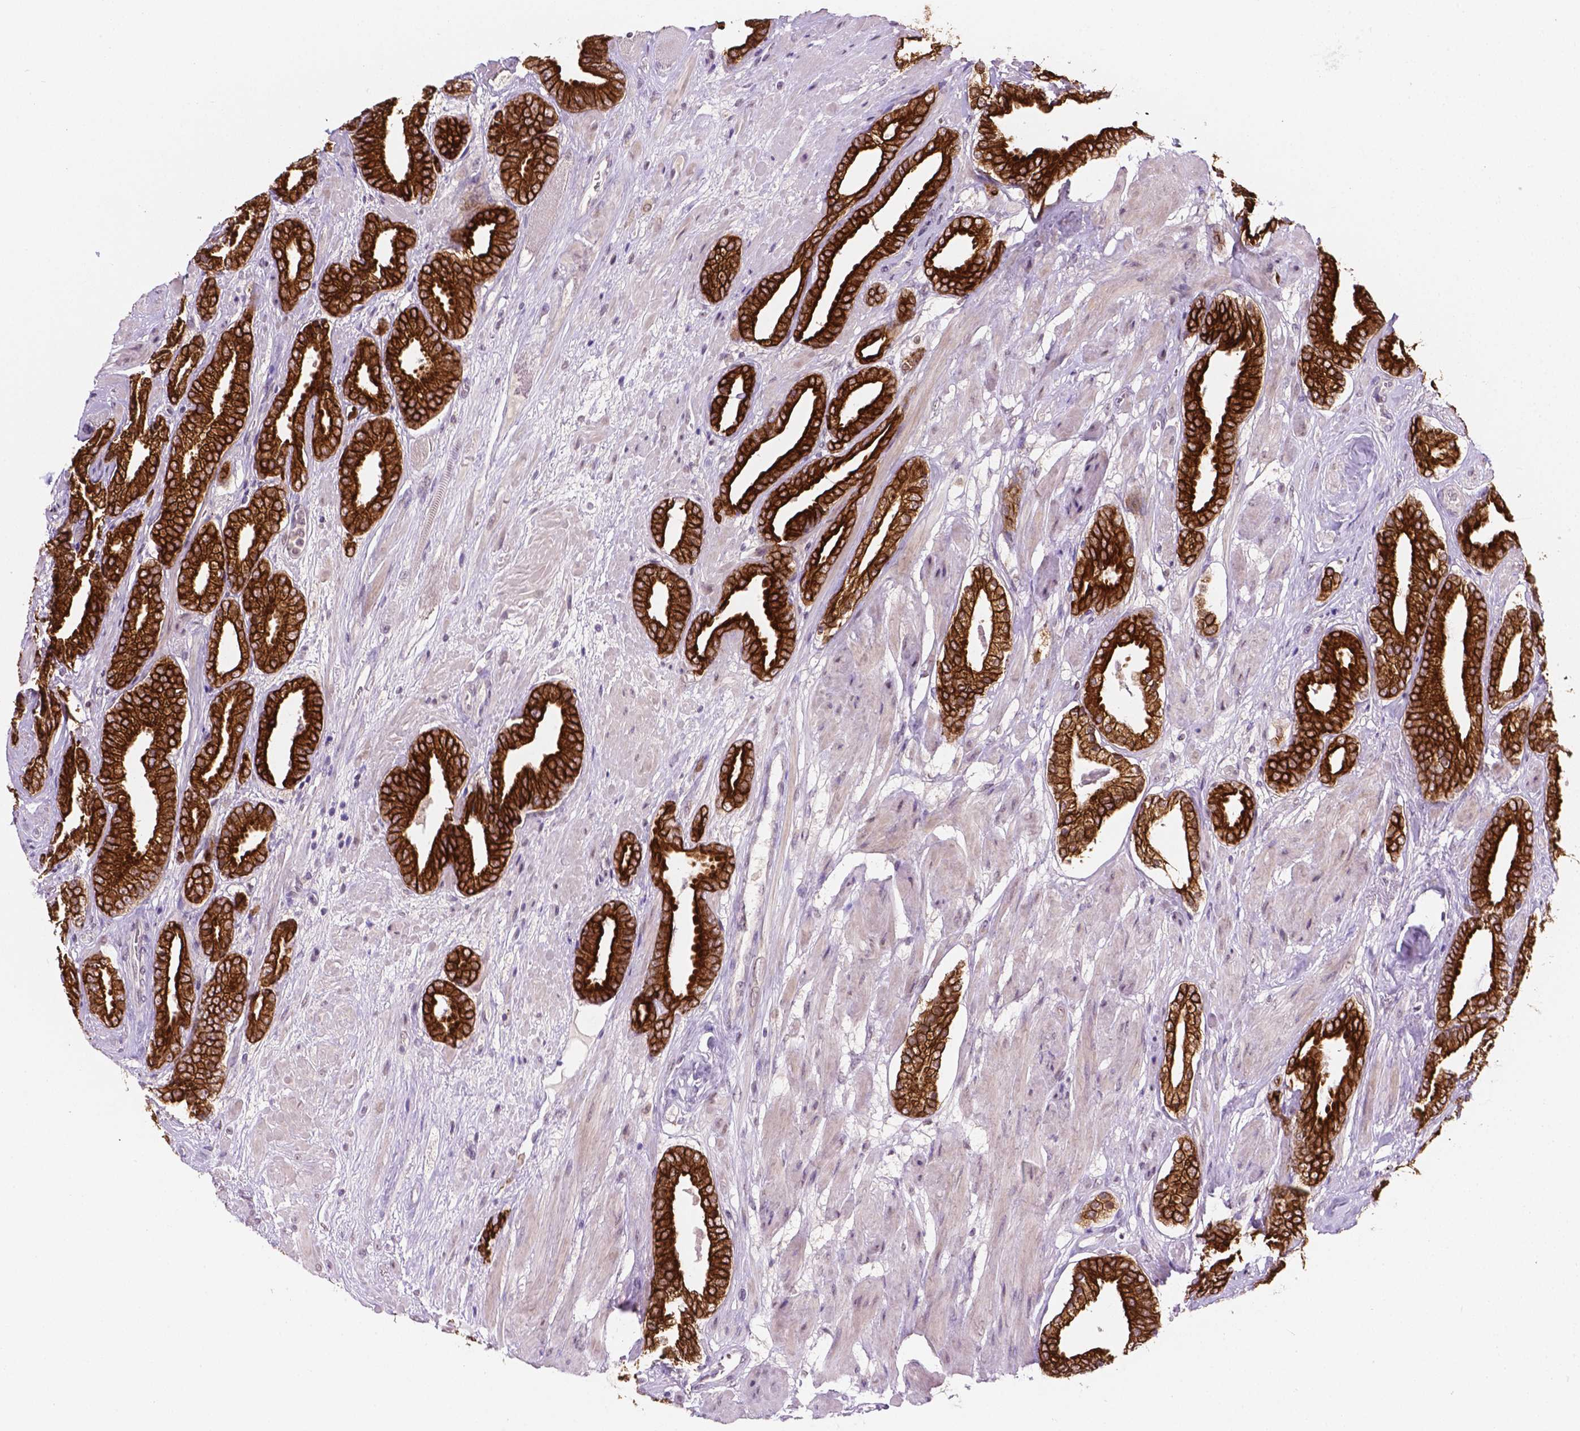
{"staining": {"intensity": "strong", "quantity": ">75%", "location": "cytoplasmic/membranous"}, "tissue": "prostate cancer", "cell_type": "Tumor cells", "image_type": "cancer", "snomed": [{"axis": "morphology", "description": "Adenocarcinoma, High grade"}, {"axis": "topography", "description": "Prostate"}], "caption": "Protein expression analysis of human high-grade adenocarcinoma (prostate) reveals strong cytoplasmic/membranous positivity in about >75% of tumor cells. Nuclei are stained in blue.", "gene": "SHLD3", "patient": {"sex": "male", "age": 56}}